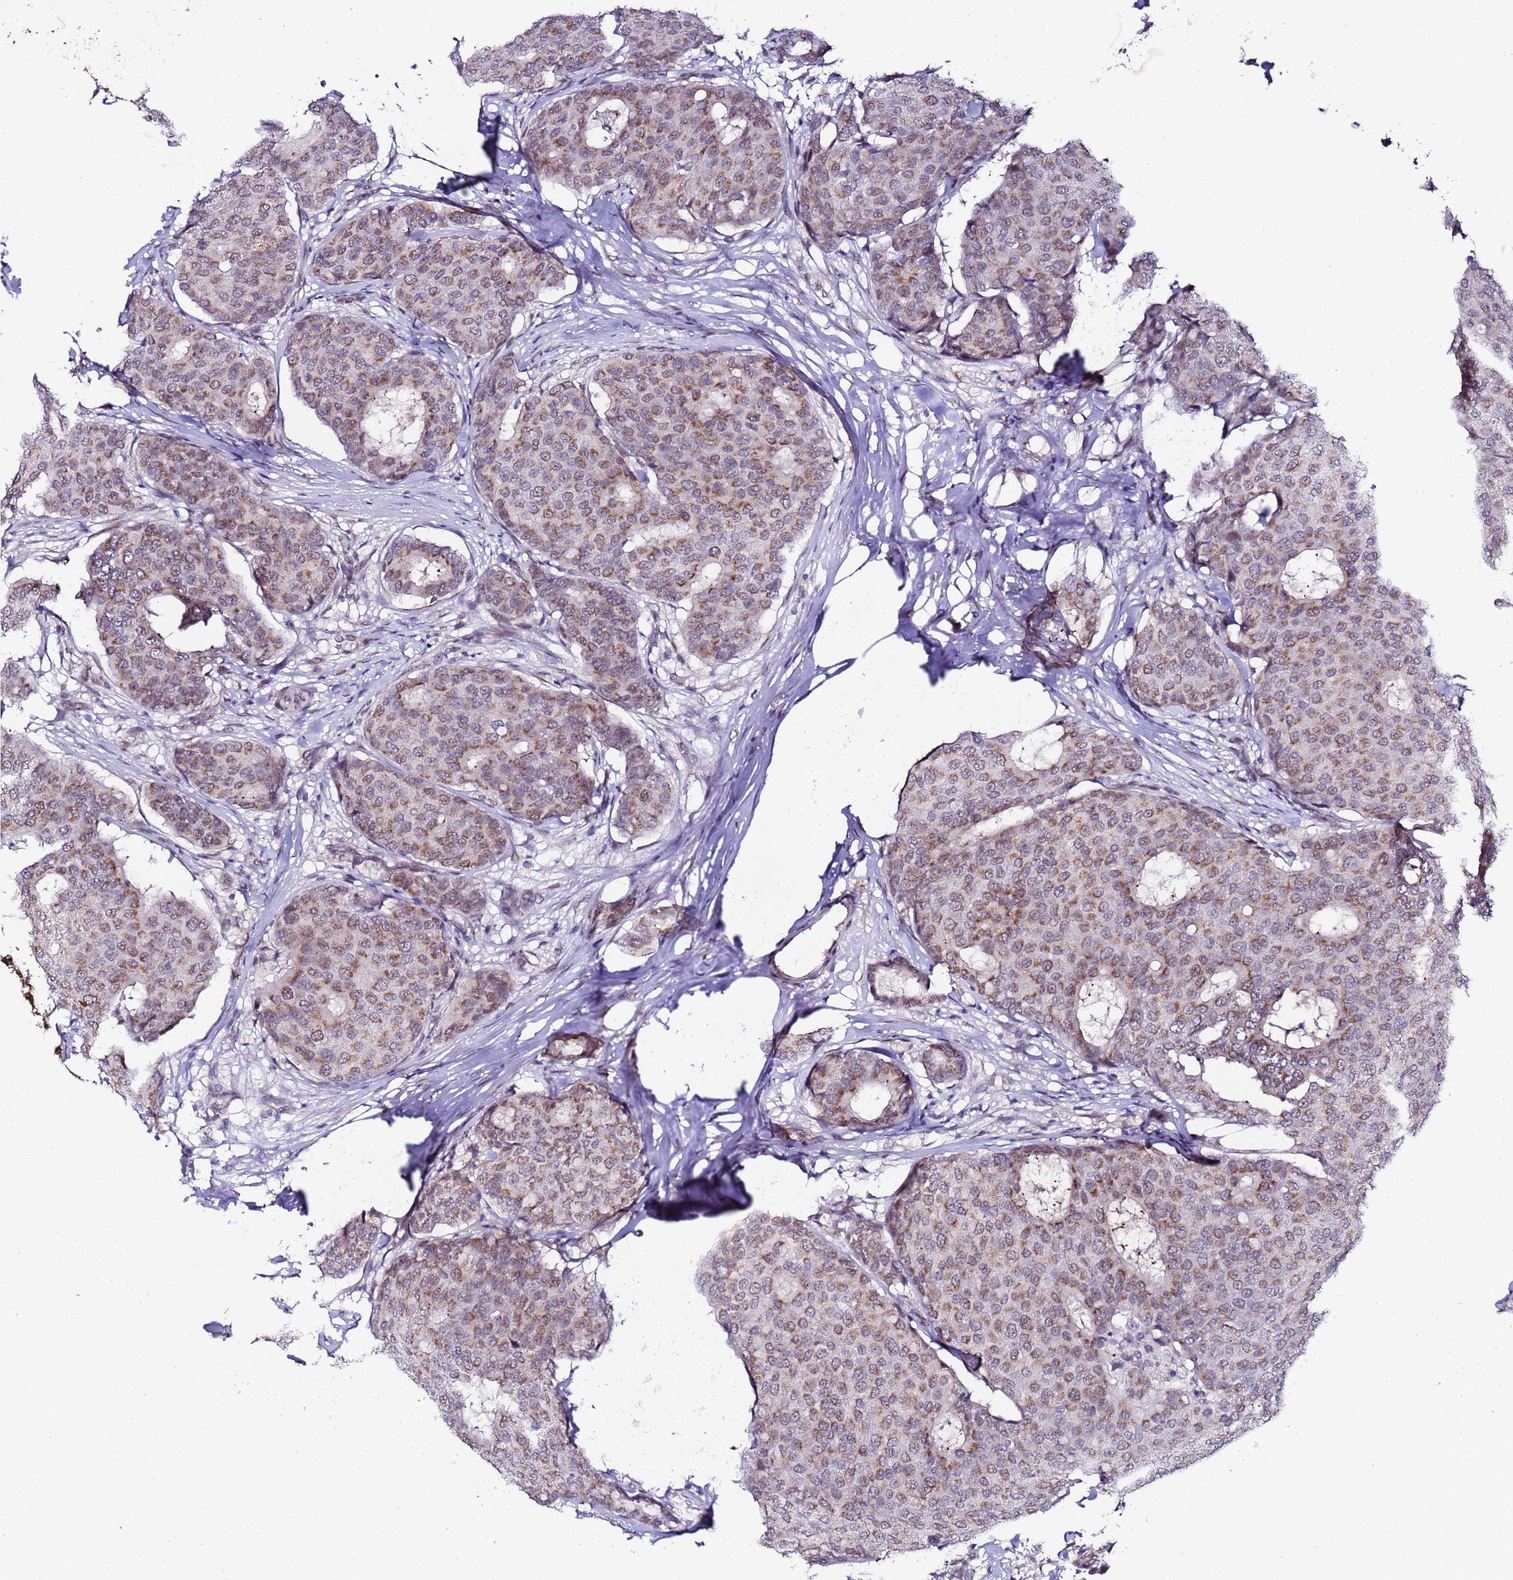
{"staining": {"intensity": "moderate", "quantity": ">75%", "location": "cytoplasmic/membranous"}, "tissue": "breast cancer", "cell_type": "Tumor cells", "image_type": "cancer", "snomed": [{"axis": "morphology", "description": "Duct carcinoma"}, {"axis": "topography", "description": "Breast"}], "caption": "Tumor cells exhibit moderate cytoplasmic/membranous staining in approximately >75% of cells in breast invasive ductal carcinoma.", "gene": "C19orf47", "patient": {"sex": "female", "age": 75}}